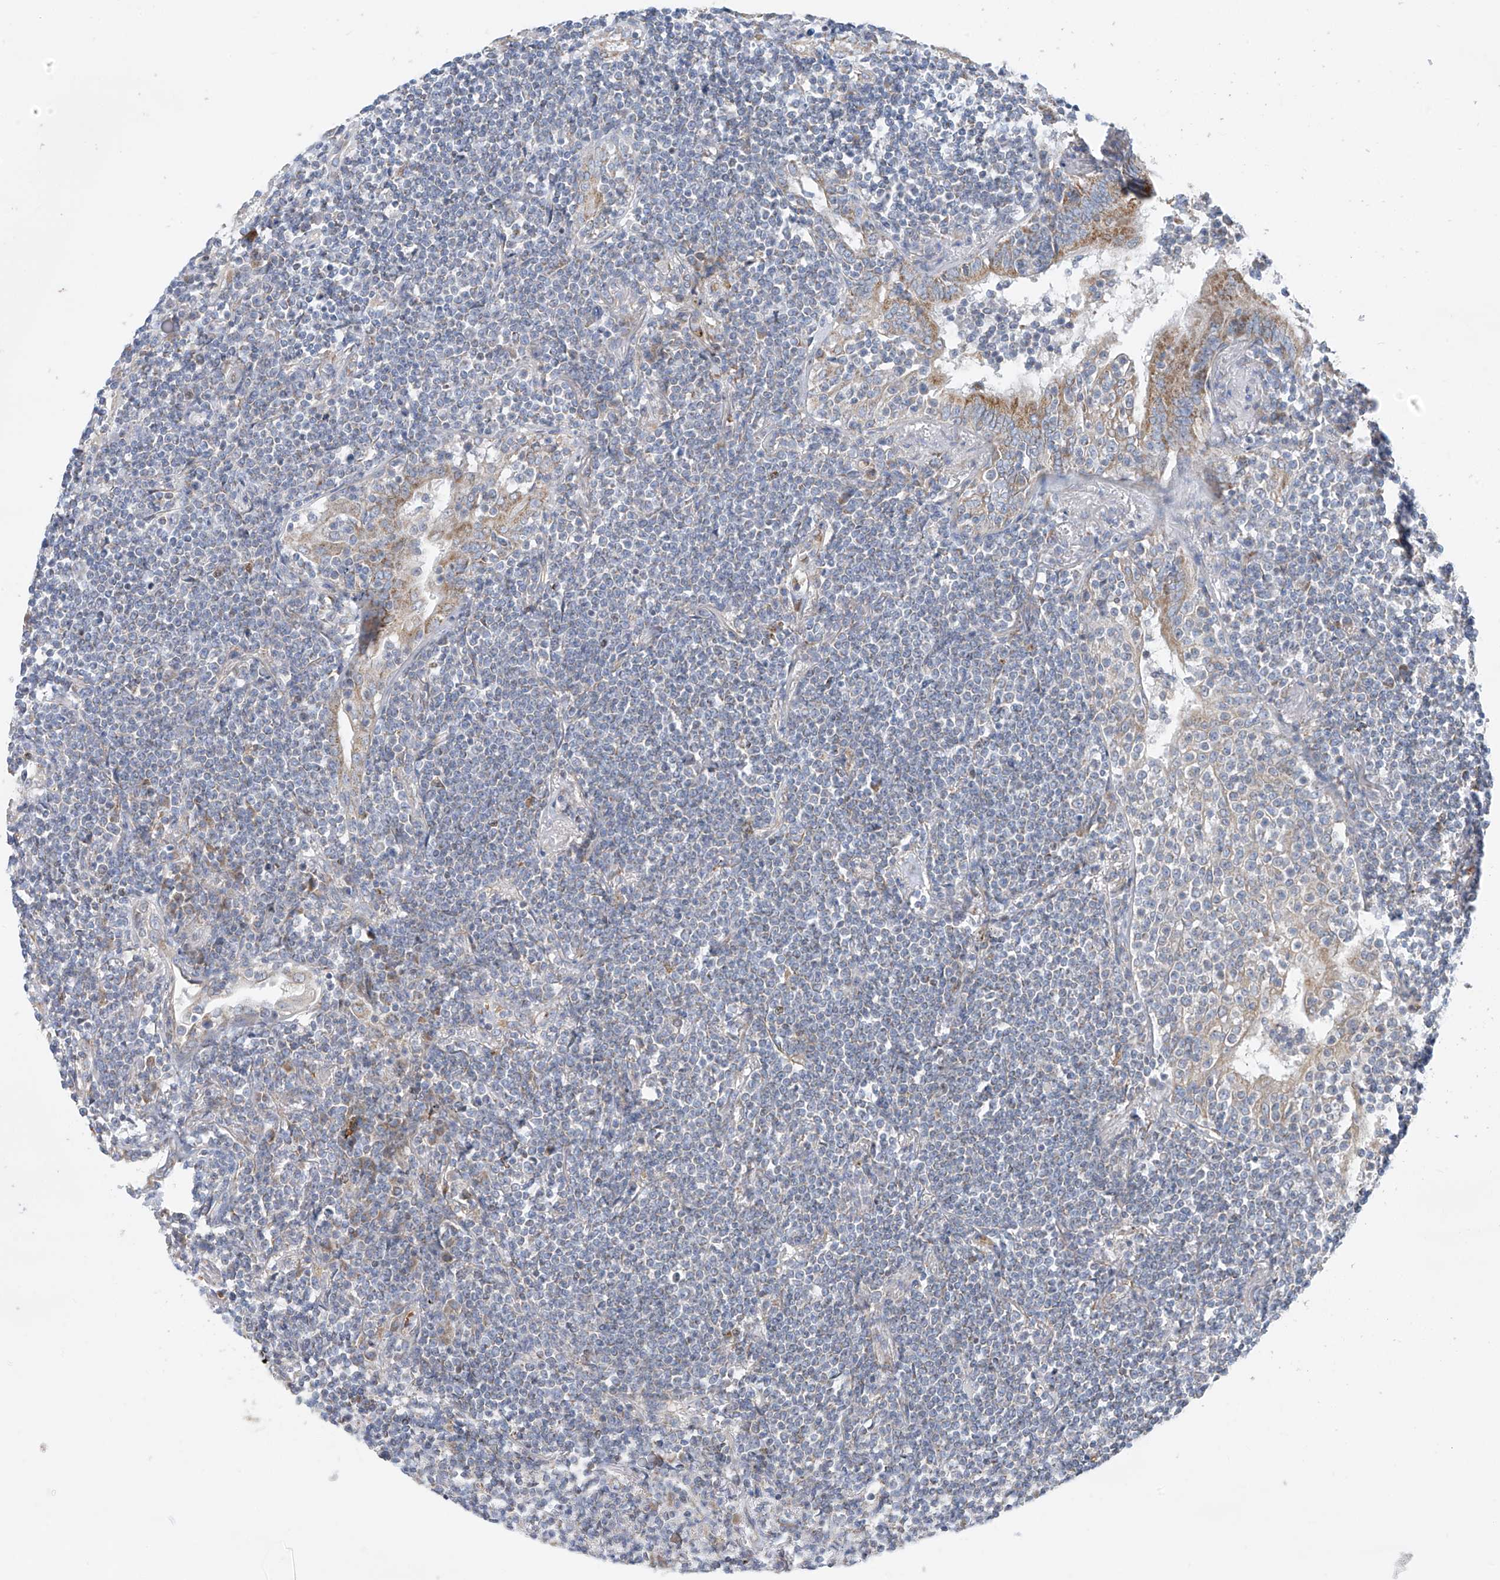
{"staining": {"intensity": "negative", "quantity": "none", "location": "none"}, "tissue": "lymphoma", "cell_type": "Tumor cells", "image_type": "cancer", "snomed": [{"axis": "morphology", "description": "Malignant lymphoma, non-Hodgkin's type, Low grade"}, {"axis": "topography", "description": "Lung"}], "caption": "The immunohistochemistry (IHC) photomicrograph has no significant expression in tumor cells of low-grade malignant lymphoma, non-Hodgkin's type tissue. (DAB (3,3'-diaminobenzidine) immunohistochemistry (IHC), high magnification).", "gene": "EOMES", "patient": {"sex": "female", "age": 71}}